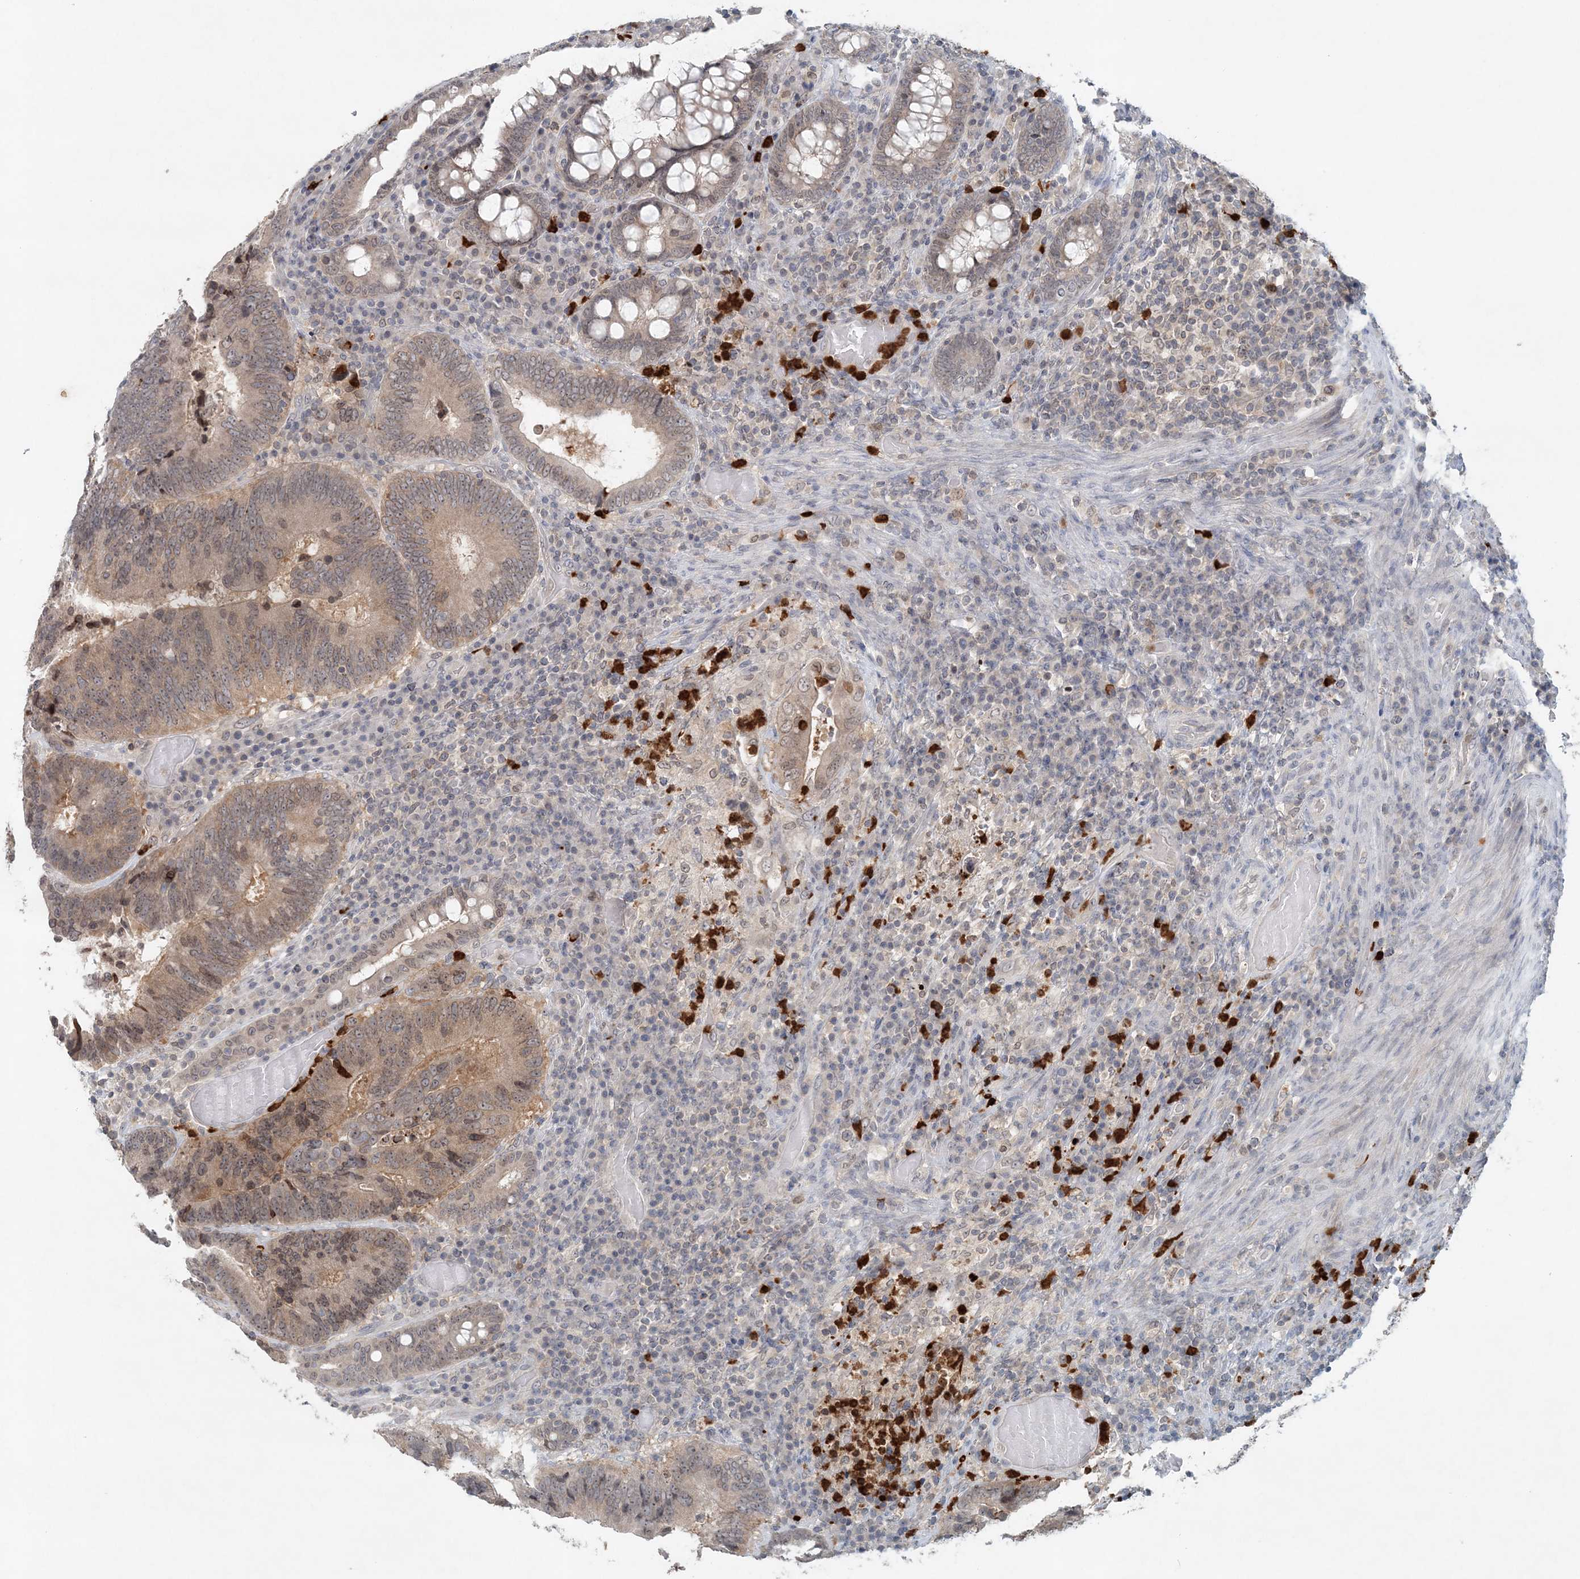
{"staining": {"intensity": "weak", "quantity": "25%-75%", "location": "cytoplasmic/membranous"}, "tissue": "colorectal cancer", "cell_type": "Tumor cells", "image_type": "cancer", "snomed": [{"axis": "morphology", "description": "Adenocarcinoma, NOS"}, {"axis": "topography", "description": "Colon"}], "caption": "High-magnification brightfield microscopy of colorectal adenocarcinoma stained with DAB (3,3'-diaminobenzidine) (brown) and counterstained with hematoxylin (blue). tumor cells exhibit weak cytoplasmic/membranous staining is identified in approximately25%-75% of cells.", "gene": "NUP54", "patient": {"sex": "female", "age": 78}}